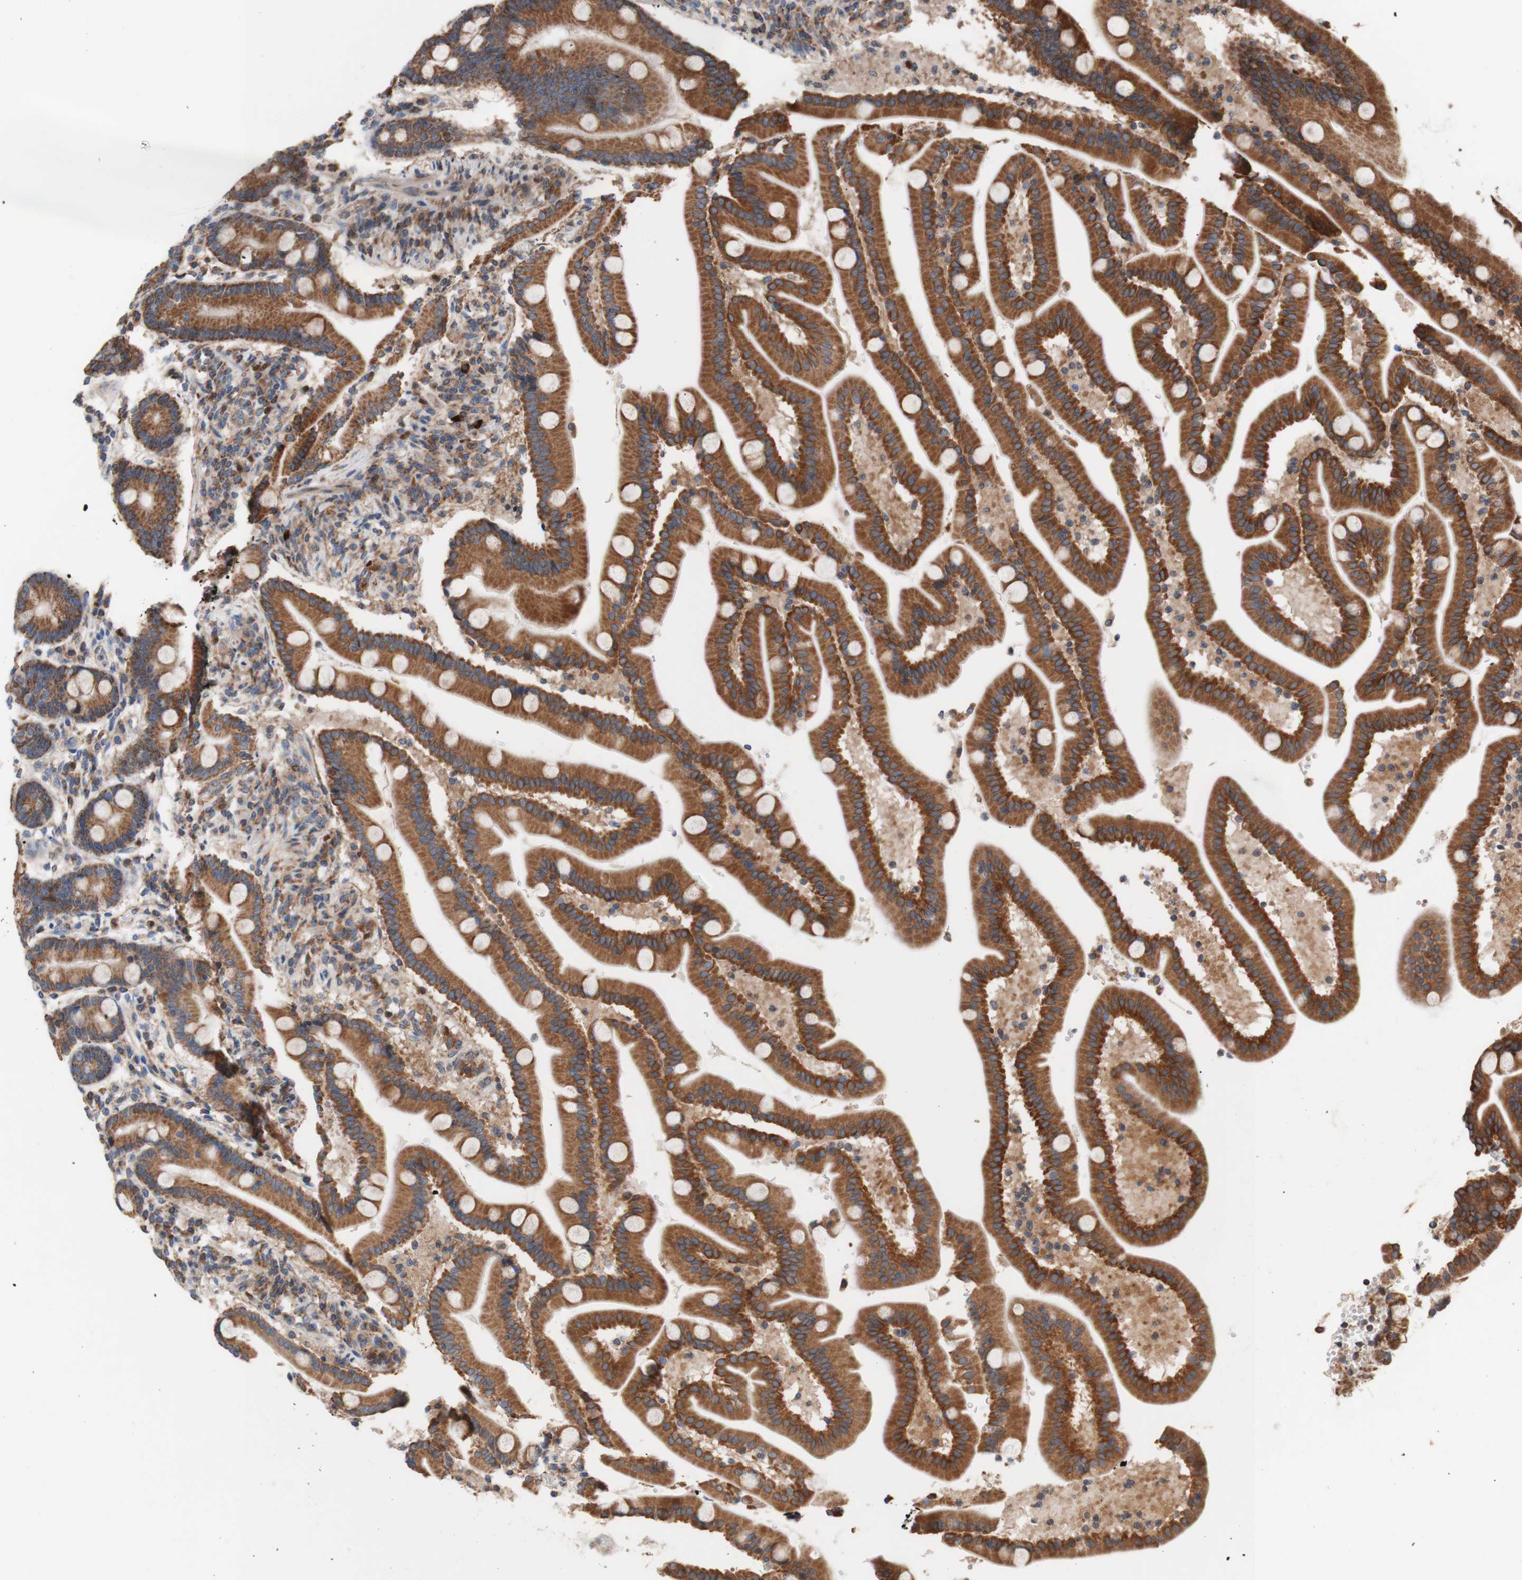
{"staining": {"intensity": "strong", "quantity": ">75%", "location": "cytoplasmic/membranous"}, "tissue": "duodenum", "cell_type": "Glandular cells", "image_type": "normal", "snomed": [{"axis": "morphology", "description": "Normal tissue, NOS"}, {"axis": "topography", "description": "Duodenum"}], "caption": "The image reveals staining of benign duodenum, revealing strong cytoplasmic/membranous protein positivity (brown color) within glandular cells. (IHC, brightfield microscopy, high magnification).", "gene": "FMR1", "patient": {"sex": "male", "age": 54}}